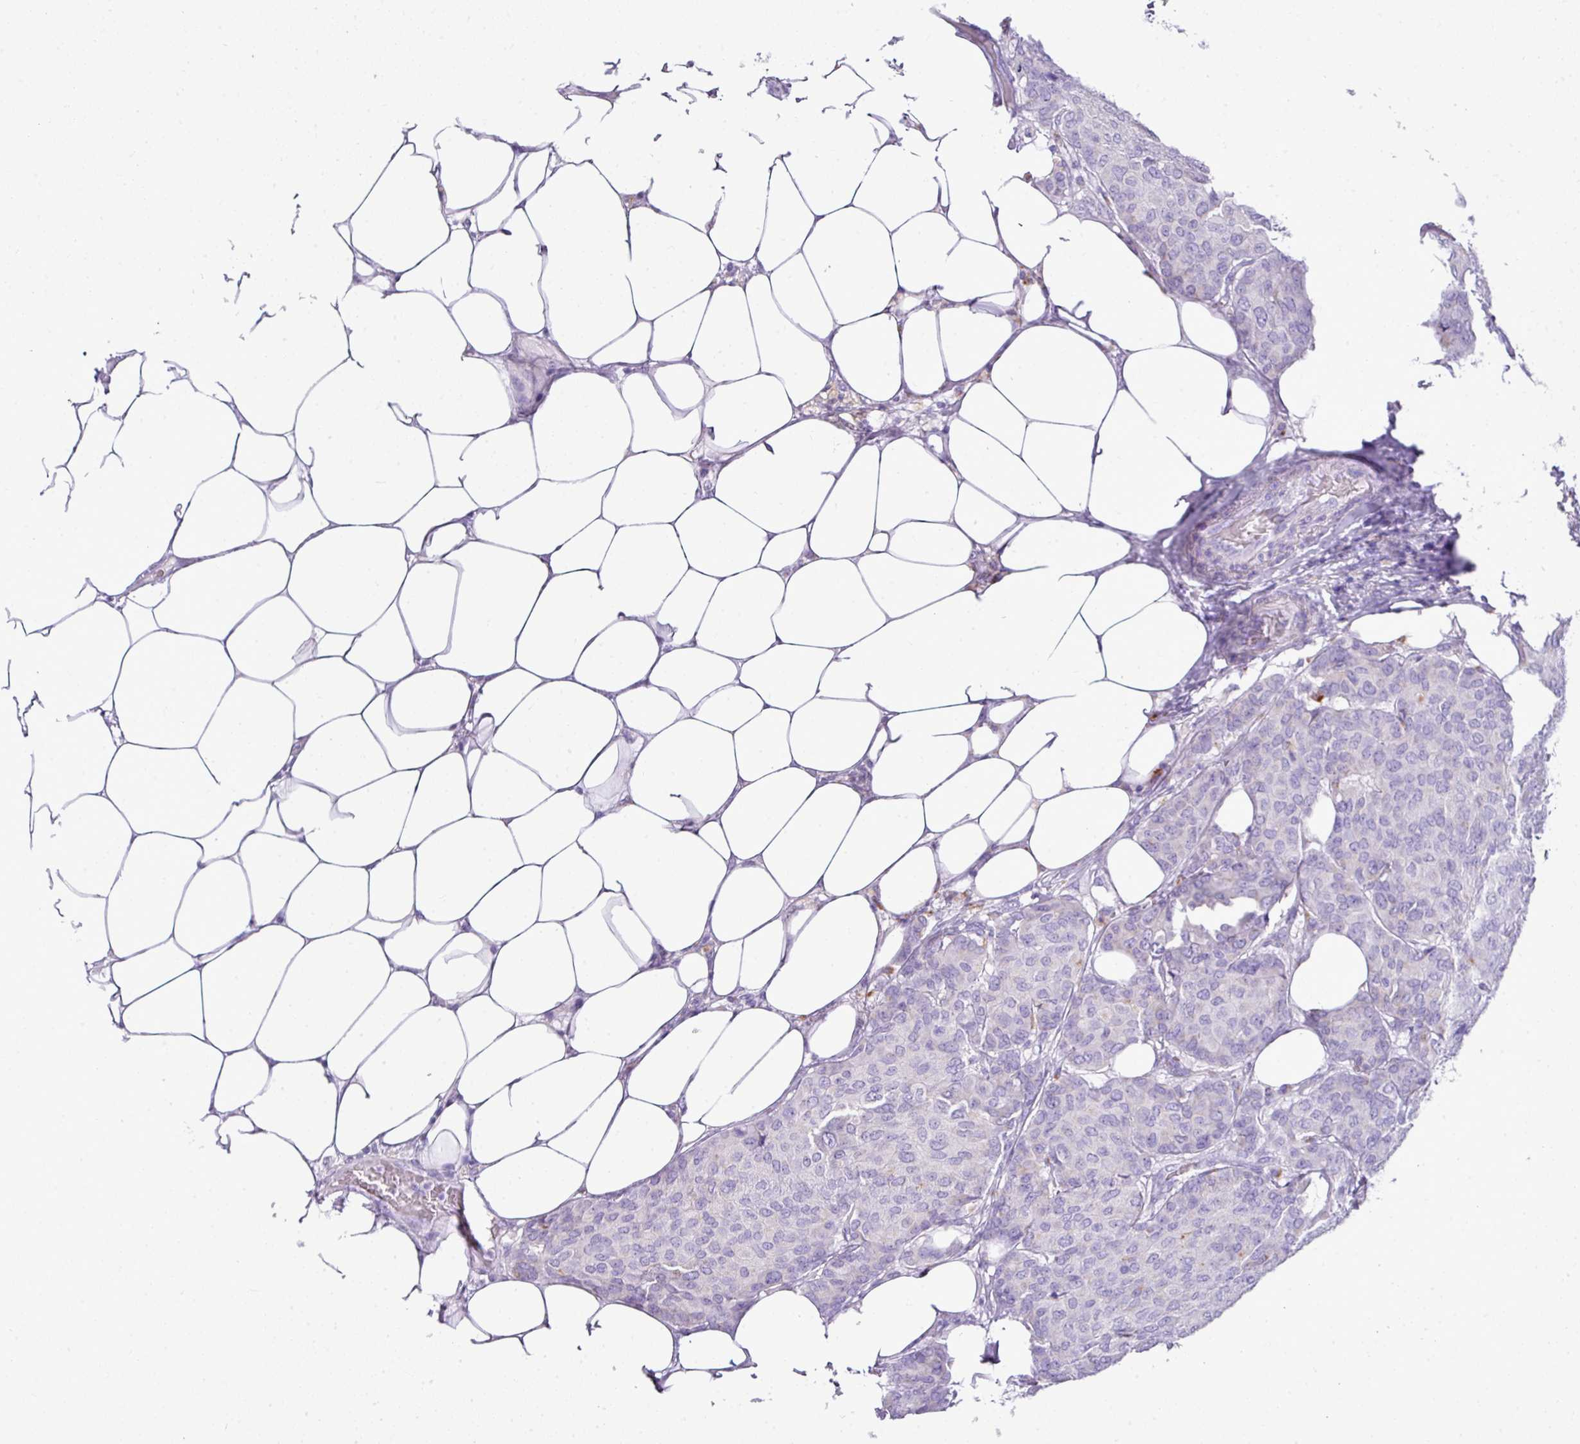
{"staining": {"intensity": "negative", "quantity": "none", "location": "none"}, "tissue": "breast cancer", "cell_type": "Tumor cells", "image_type": "cancer", "snomed": [{"axis": "morphology", "description": "Duct carcinoma"}, {"axis": "topography", "description": "Breast"}], "caption": "Tumor cells are negative for brown protein staining in breast cancer (infiltrating ductal carcinoma).", "gene": "PGAP4", "patient": {"sex": "female", "age": 75}}